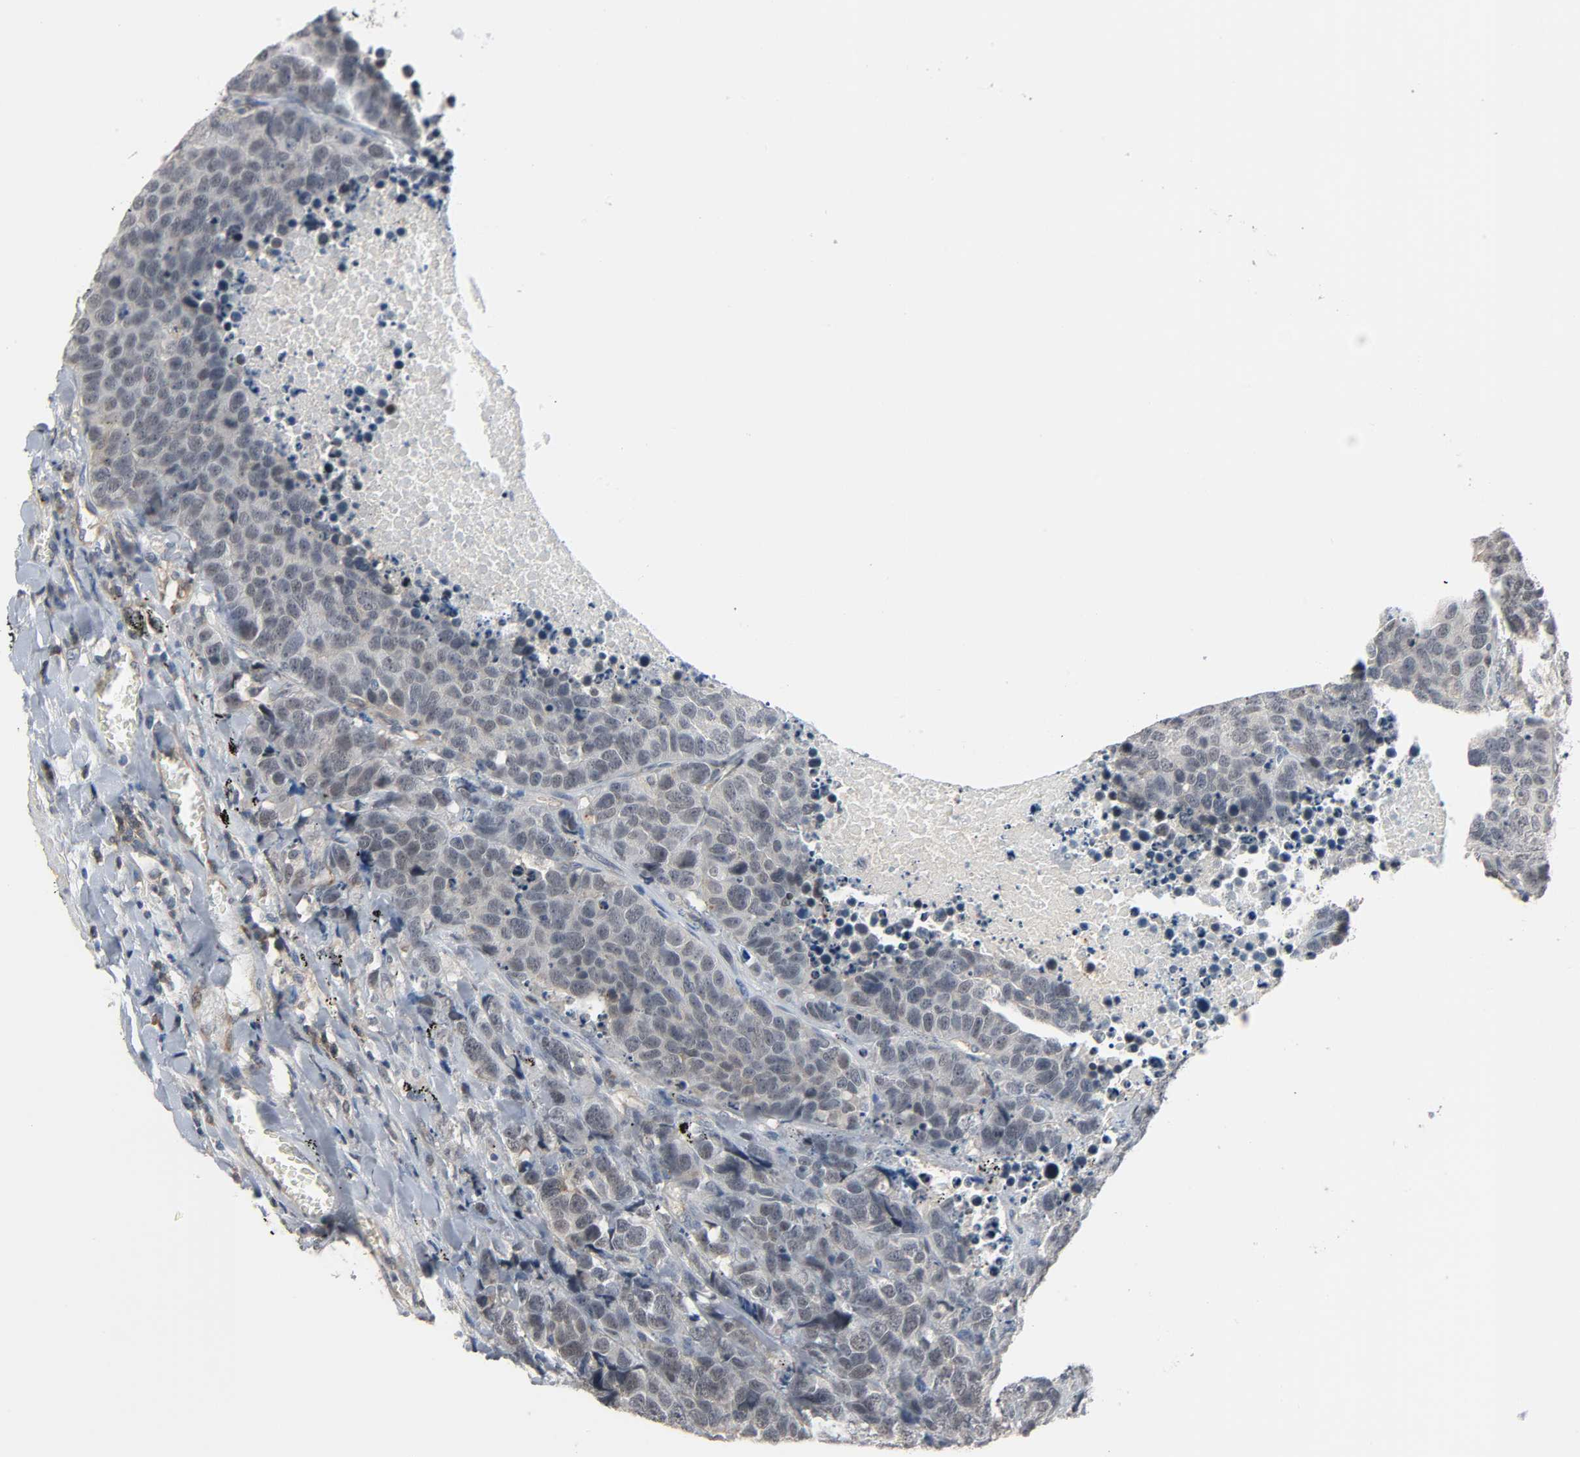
{"staining": {"intensity": "weak", "quantity": "<25%", "location": "nuclear"}, "tissue": "carcinoid", "cell_type": "Tumor cells", "image_type": "cancer", "snomed": [{"axis": "morphology", "description": "Carcinoid, malignant, NOS"}, {"axis": "topography", "description": "Lung"}], "caption": "Tumor cells show no significant protein expression in malignant carcinoid.", "gene": "CD4", "patient": {"sex": "male", "age": 60}}